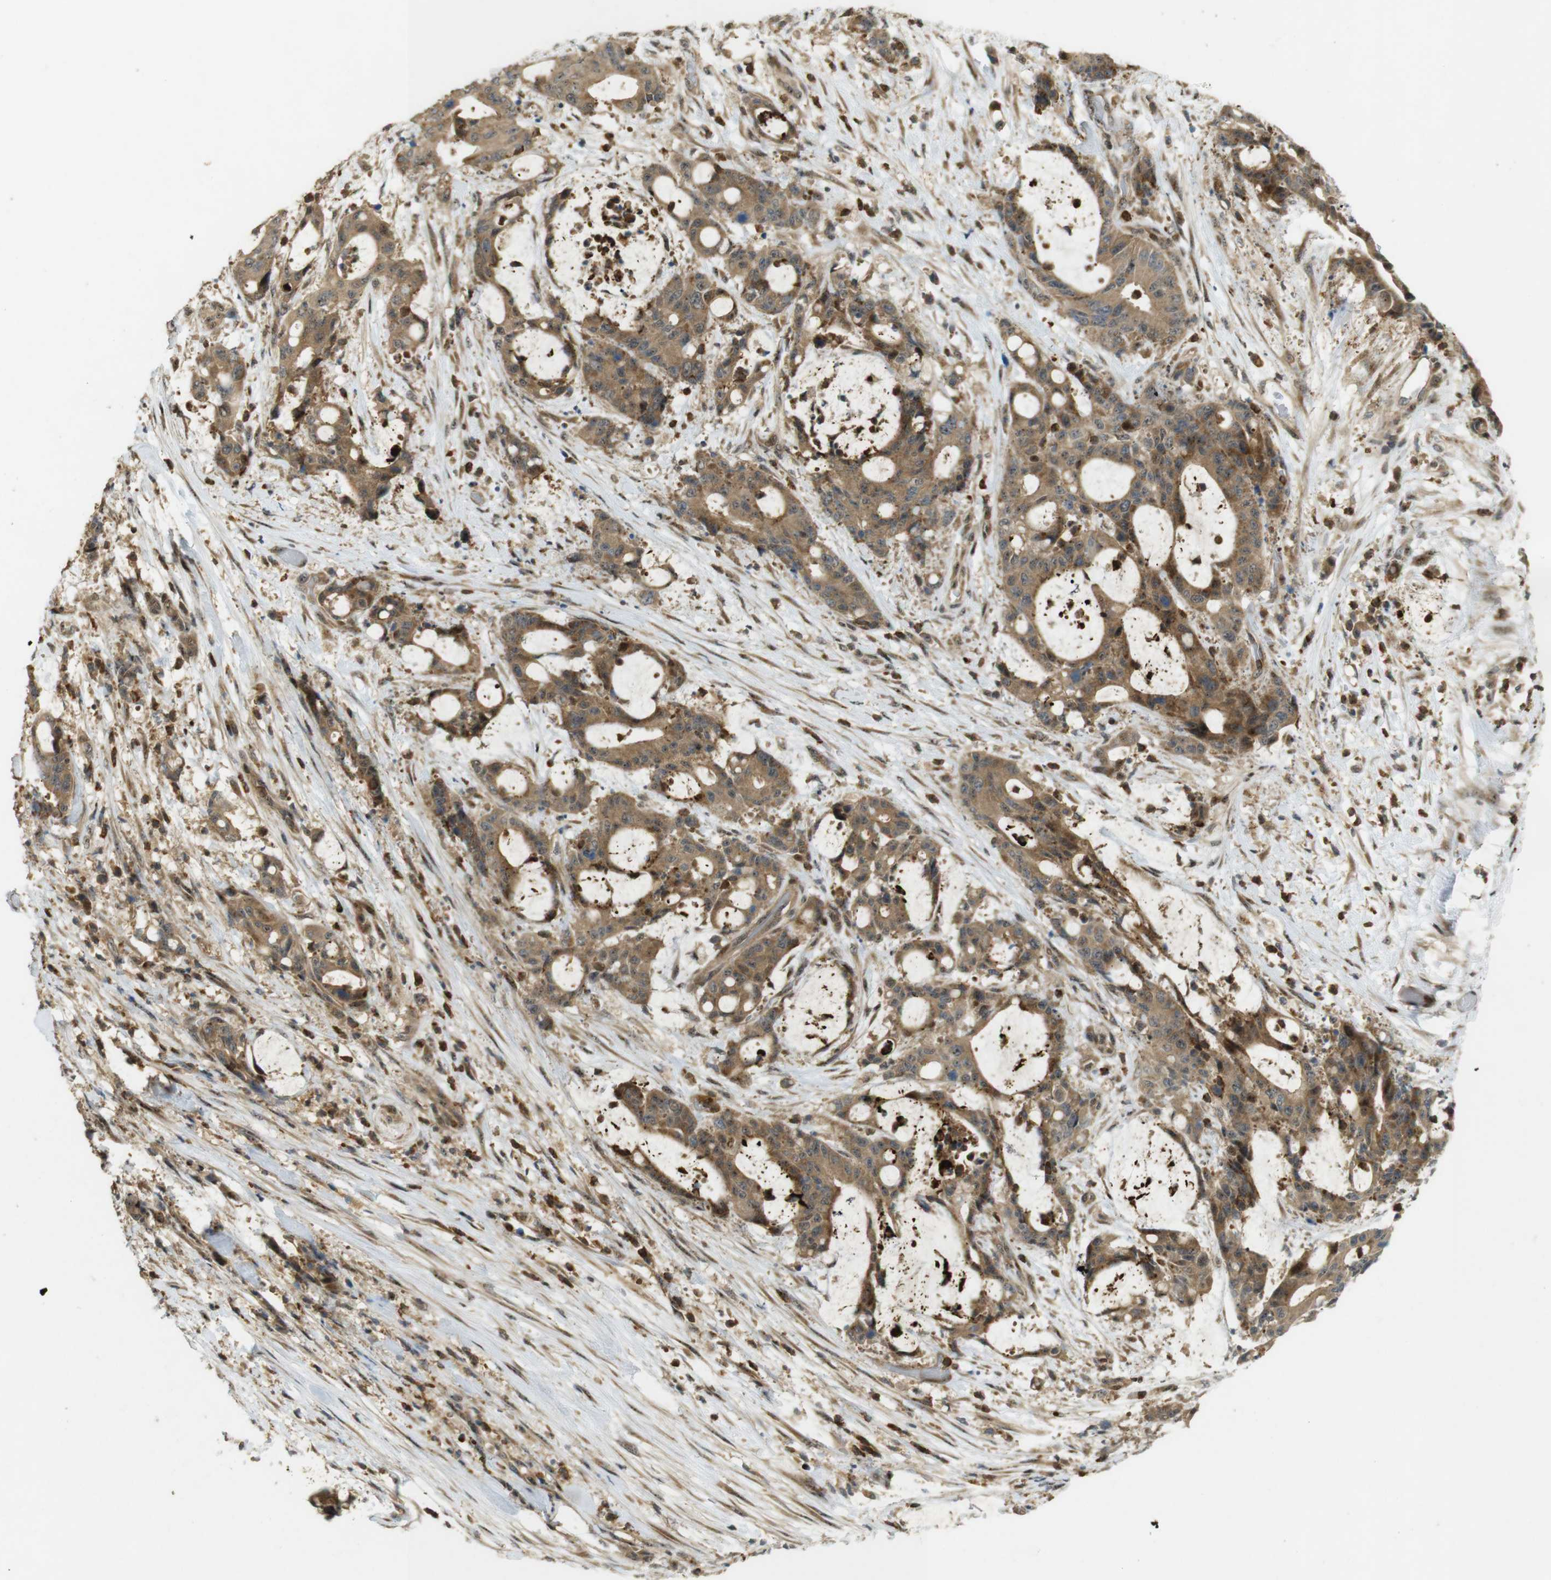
{"staining": {"intensity": "moderate", "quantity": ">75%", "location": "cytoplasmic/membranous,nuclear"}, "tissue": "liver cancer", "cell_type": "Tumor cells", "image_type": "cancer", "snomed": [{"axis": "morphology", "description": "Normal tissue, NOS"}, {"axis": "morphology", "description": "Cholangiocarcinoma"}, {"axis": "topography", "description": "Liver"}, {"axis": "topography", "description": "Peripheral nerve tissue"}], "caption": "Immunohistochemistry of human liver cholangiocarcinoma exhibits medium levels of moderate cytoplasmic/membranous and nuclear staining in approximately >75% of tumor cells.", "gene": "TMX3", "patient": {"sex": "female", "age": 73}}